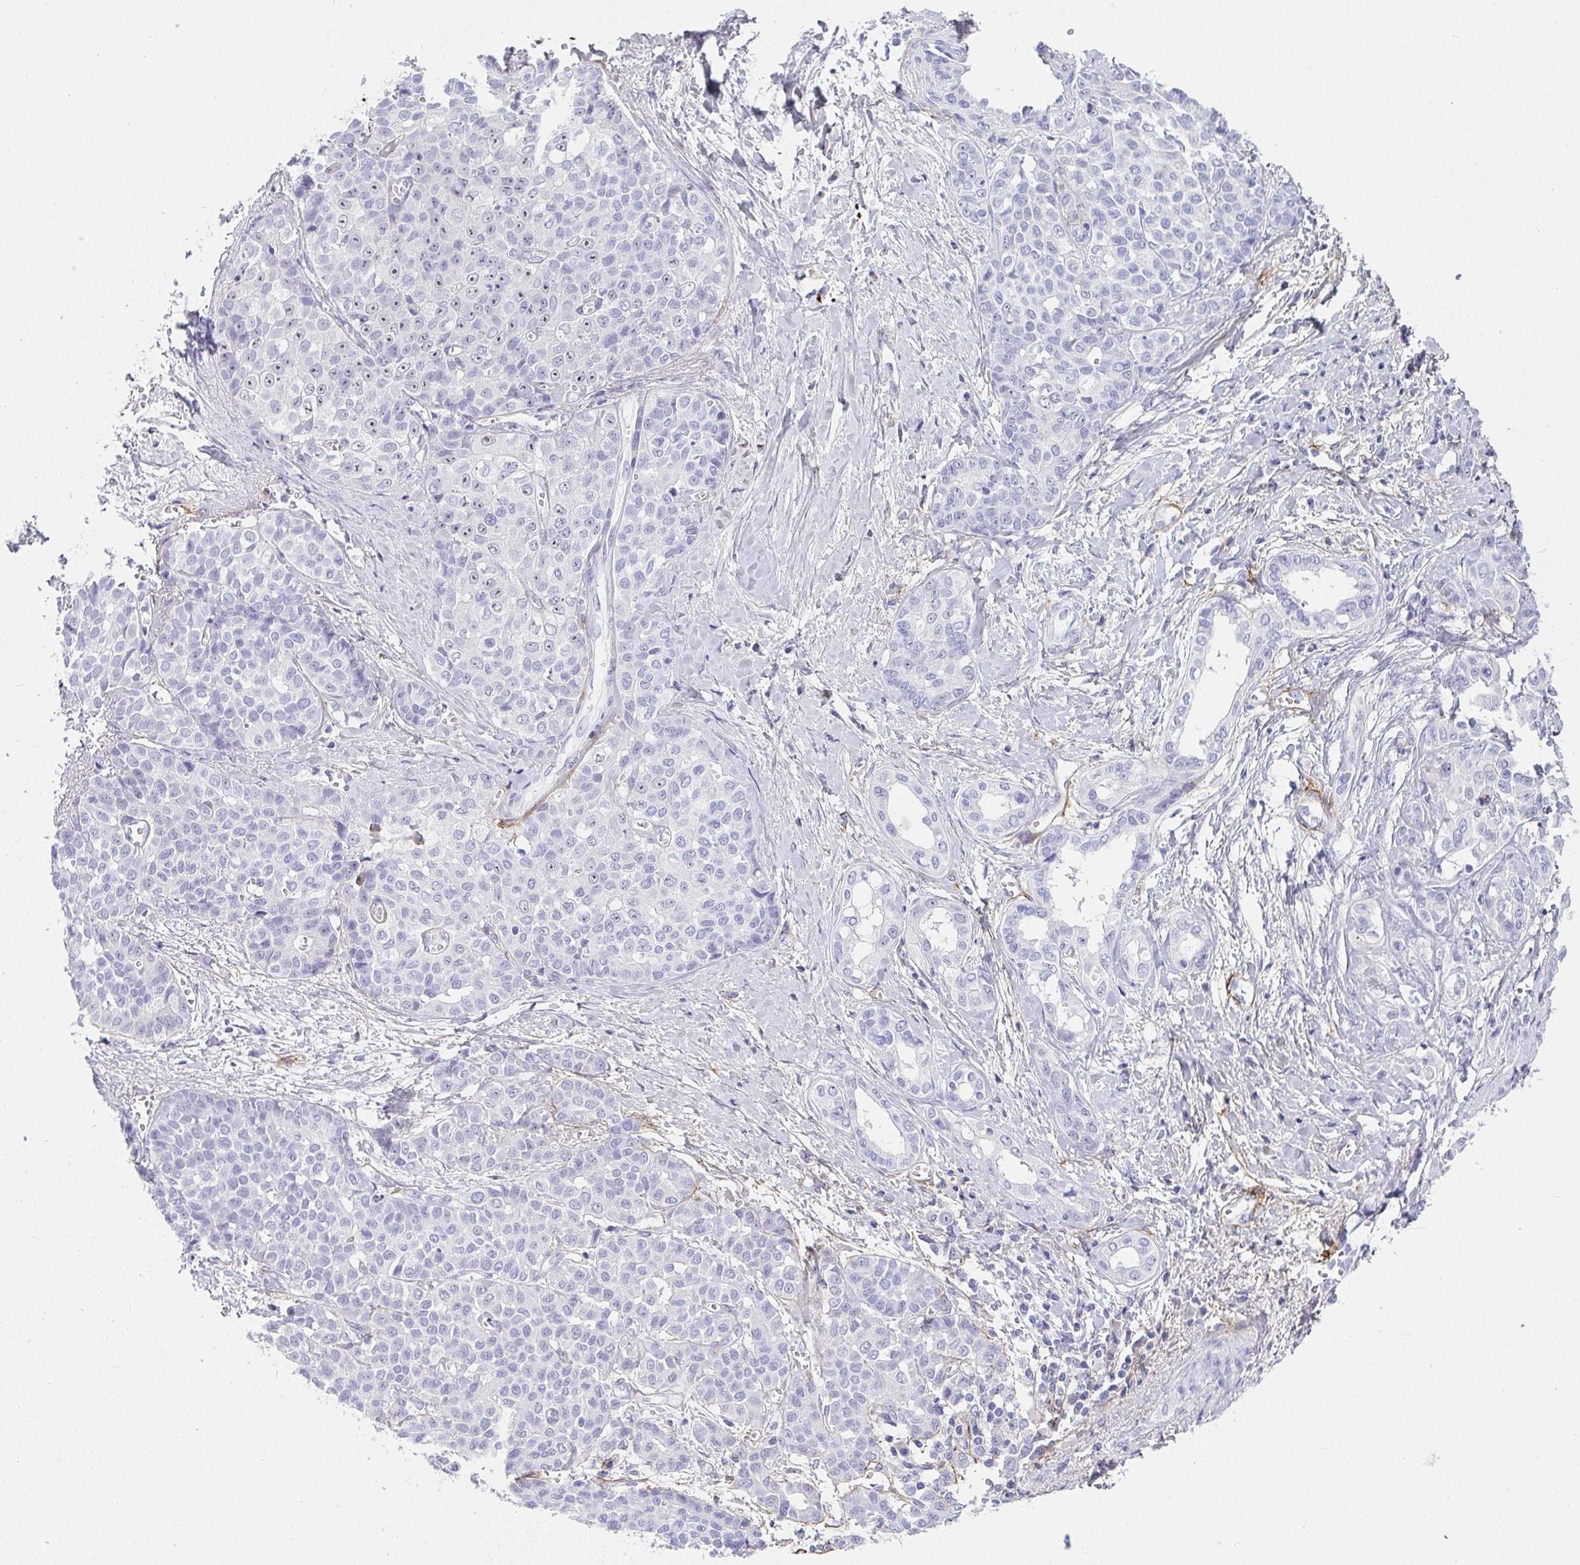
{"staining": {"intensity": "weak", "quantity": "<25%", "location": "nuclear"}, "tissue": "liver cancer", "cell_type": "Tumor cells", "image_type": "cancer", "snomed": [{"axis": "morphology", "description": "Cholangiocarcinoma"}, {"axis": "topography", "description": "Liver"}], "caption": "Liver cancer (cholangiocarcinoma) was stained to show a protein in brown. There is no significant expression in tumor cells. (DAB immunohistochemistry visualized using brightfield microscopy, high magnification).", "gene": "LHFPL6", "patient": {"sex": "female", "age": 77}}